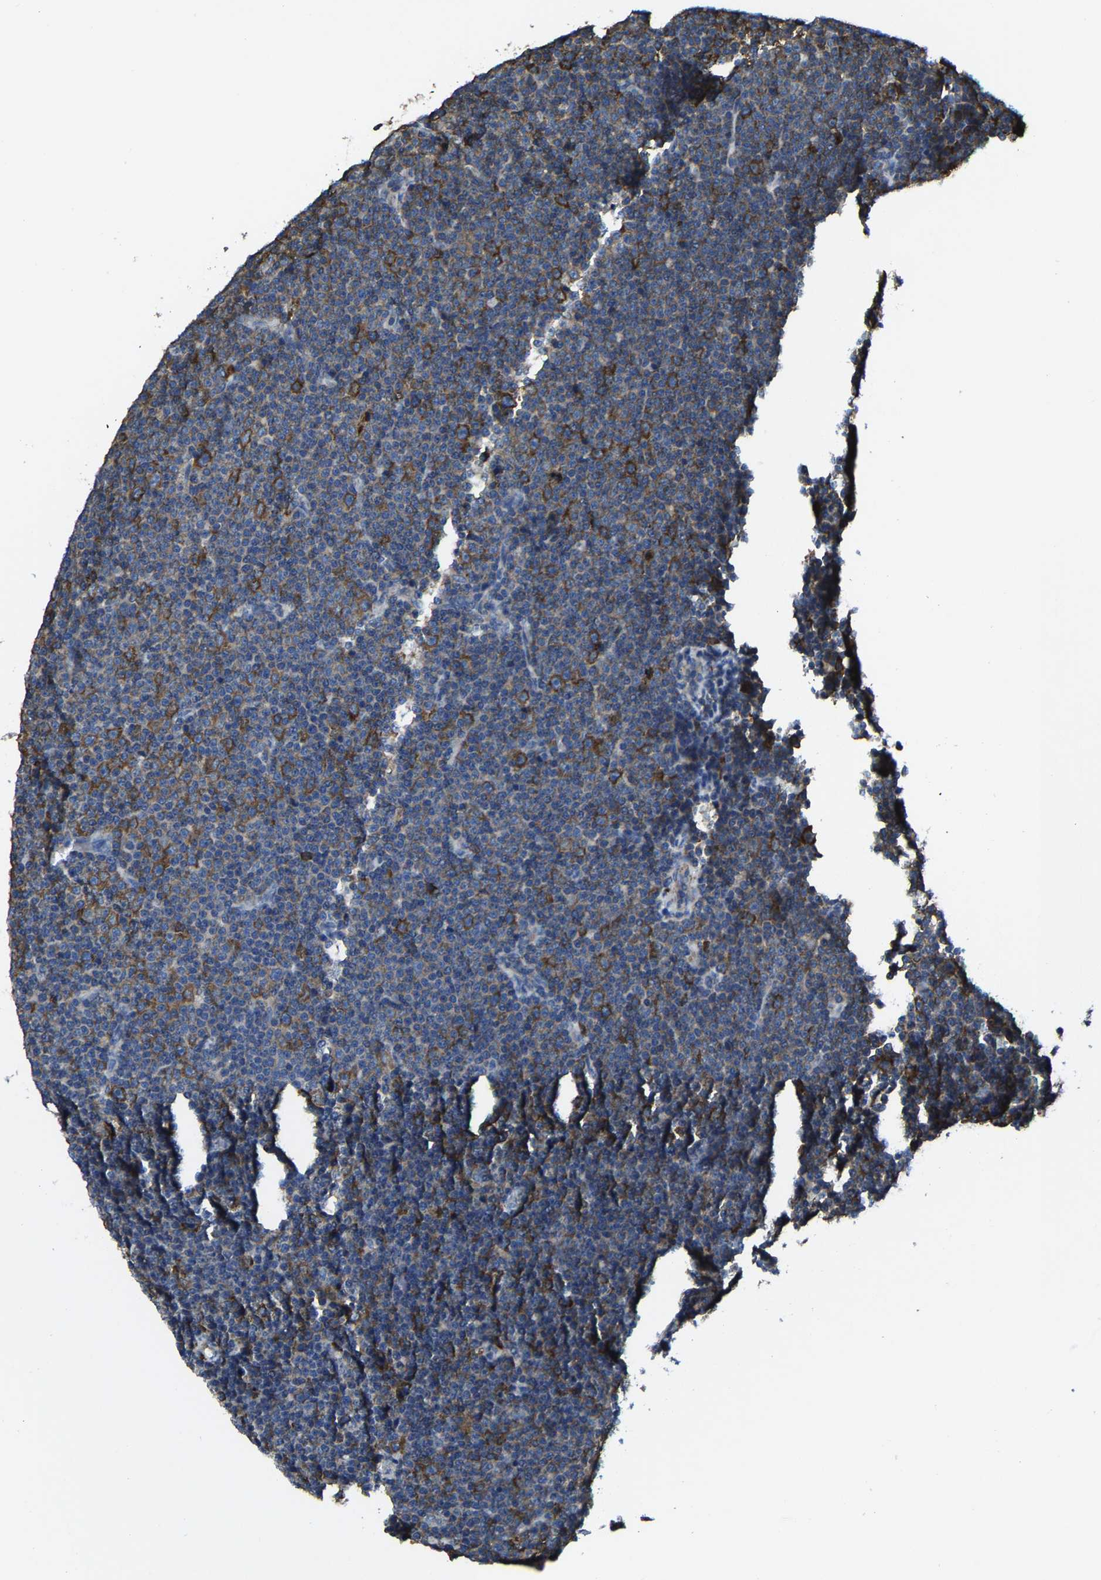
{"staining": {"intensity": "strong", "quantity": "<25%", "location": "cytoplasmic/membranous"}, "tissue": "lymphoma", "cell_type": "Tumor cells", "image_type": "cancer", "snomed": [{"axis": "morphology", "description": "Malignant lymphoma, non-Hodgkin's type, Low grade"}, {"axis": "topography", "description": "Lymph node"}], "caption": "Immunohistochemical staining of human malignant lymphoma, non-Hodgkin's type (low-grade) reveals medium levels of strong cytoplasmic/membranous protein positivity in about <25% of tumor cells.", "gene": "G3BP2", "patient": {"sex": "female", "age": 67}}